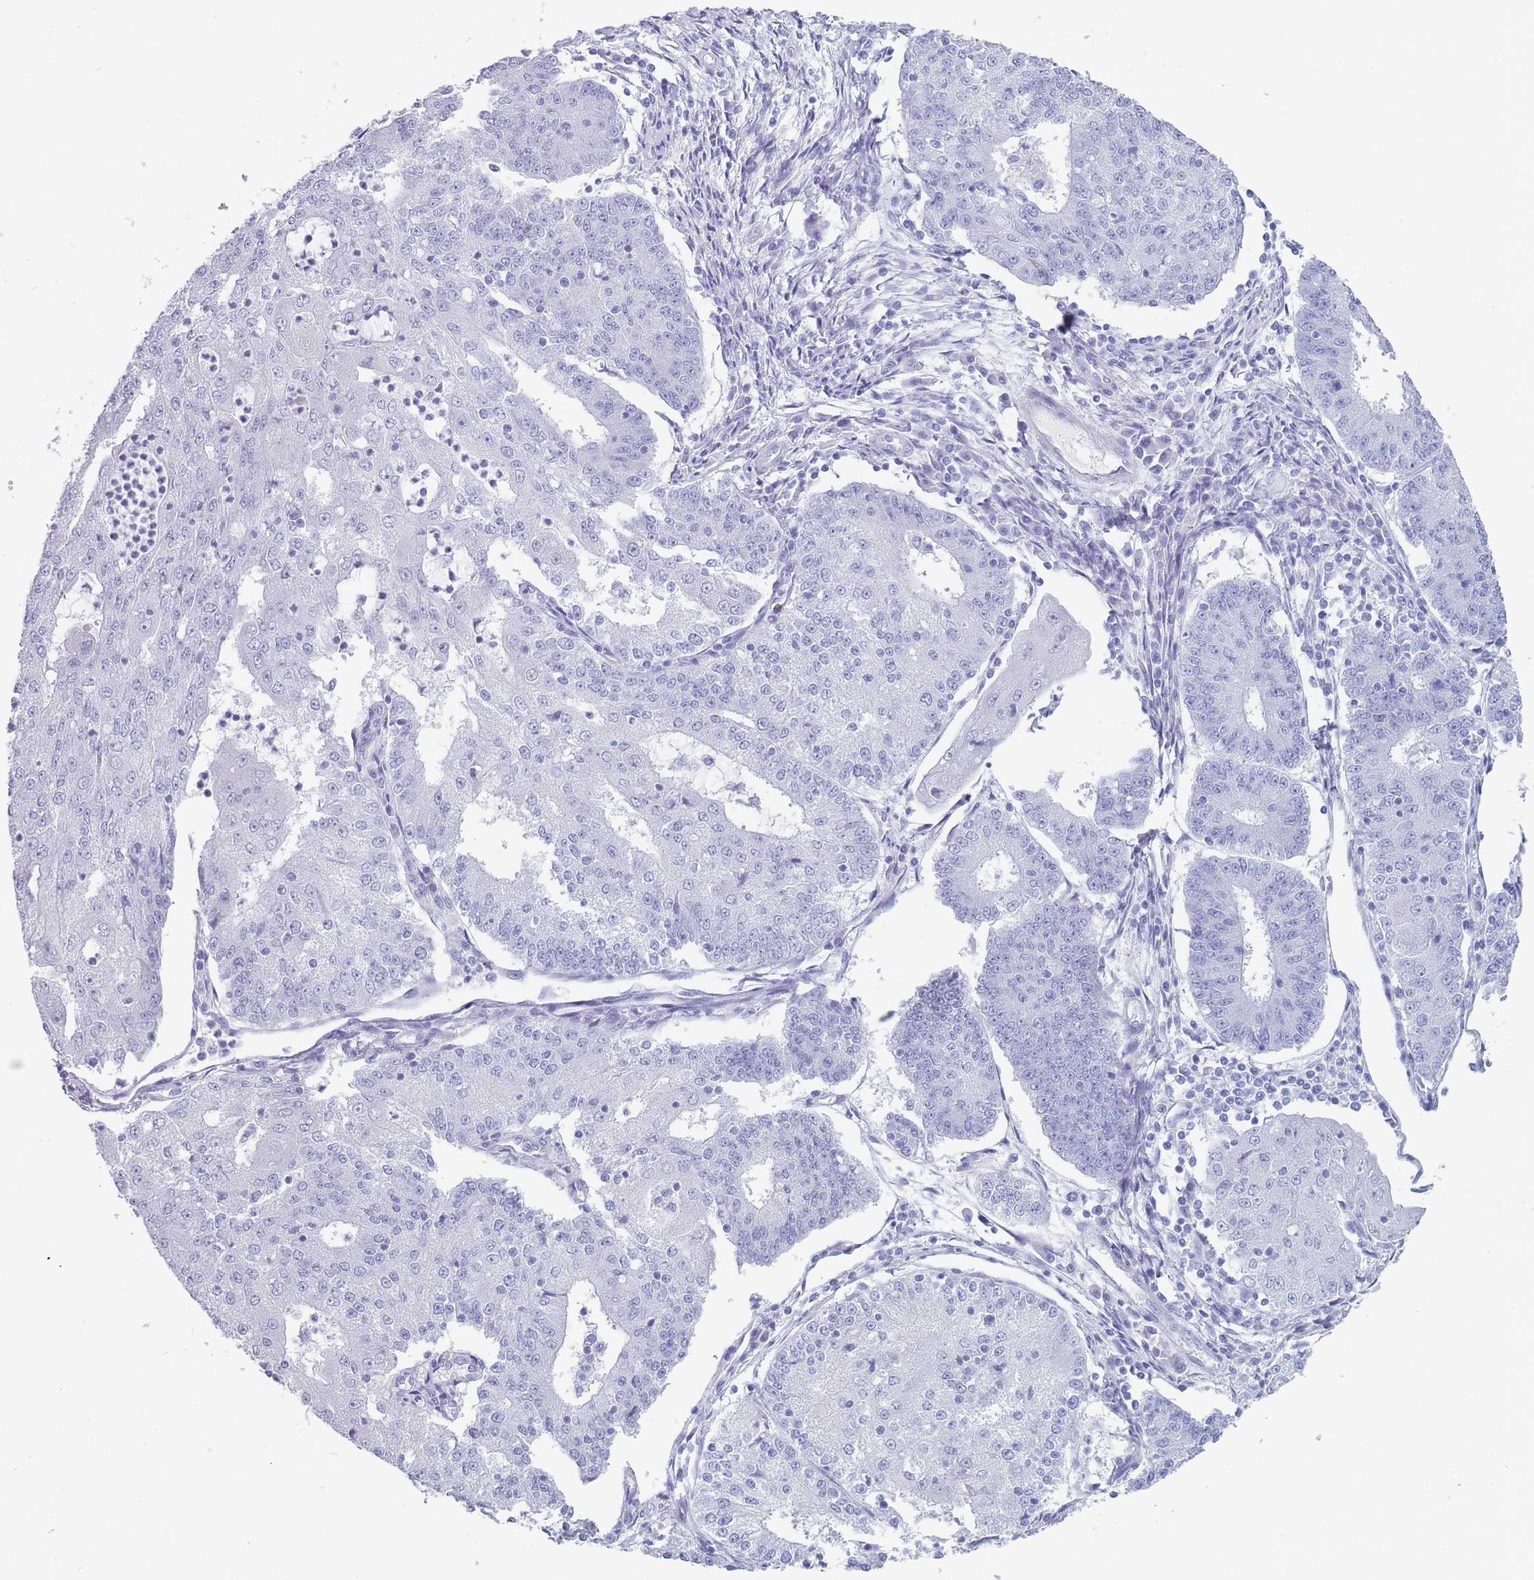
{"staining": {"intensity": "negative", "quantity": "none", "location": "none"}, "tissue": "endometrial cancer", "cell_type": "Tumor cells", "image_type": "cancer", "snomed": [{"axis": "morphology", "description": "Adenocarcinoma, NOS"}, {"axis": "topography", "description": "Endometrium"}], "caption": "There is no significant expression in tumor cells of endometrial adenocarcinoma. (DAB IHC with hematoxylin counter stain).", "gene": "OR5D16", "patient": {"sex": "female", "age": 56}}